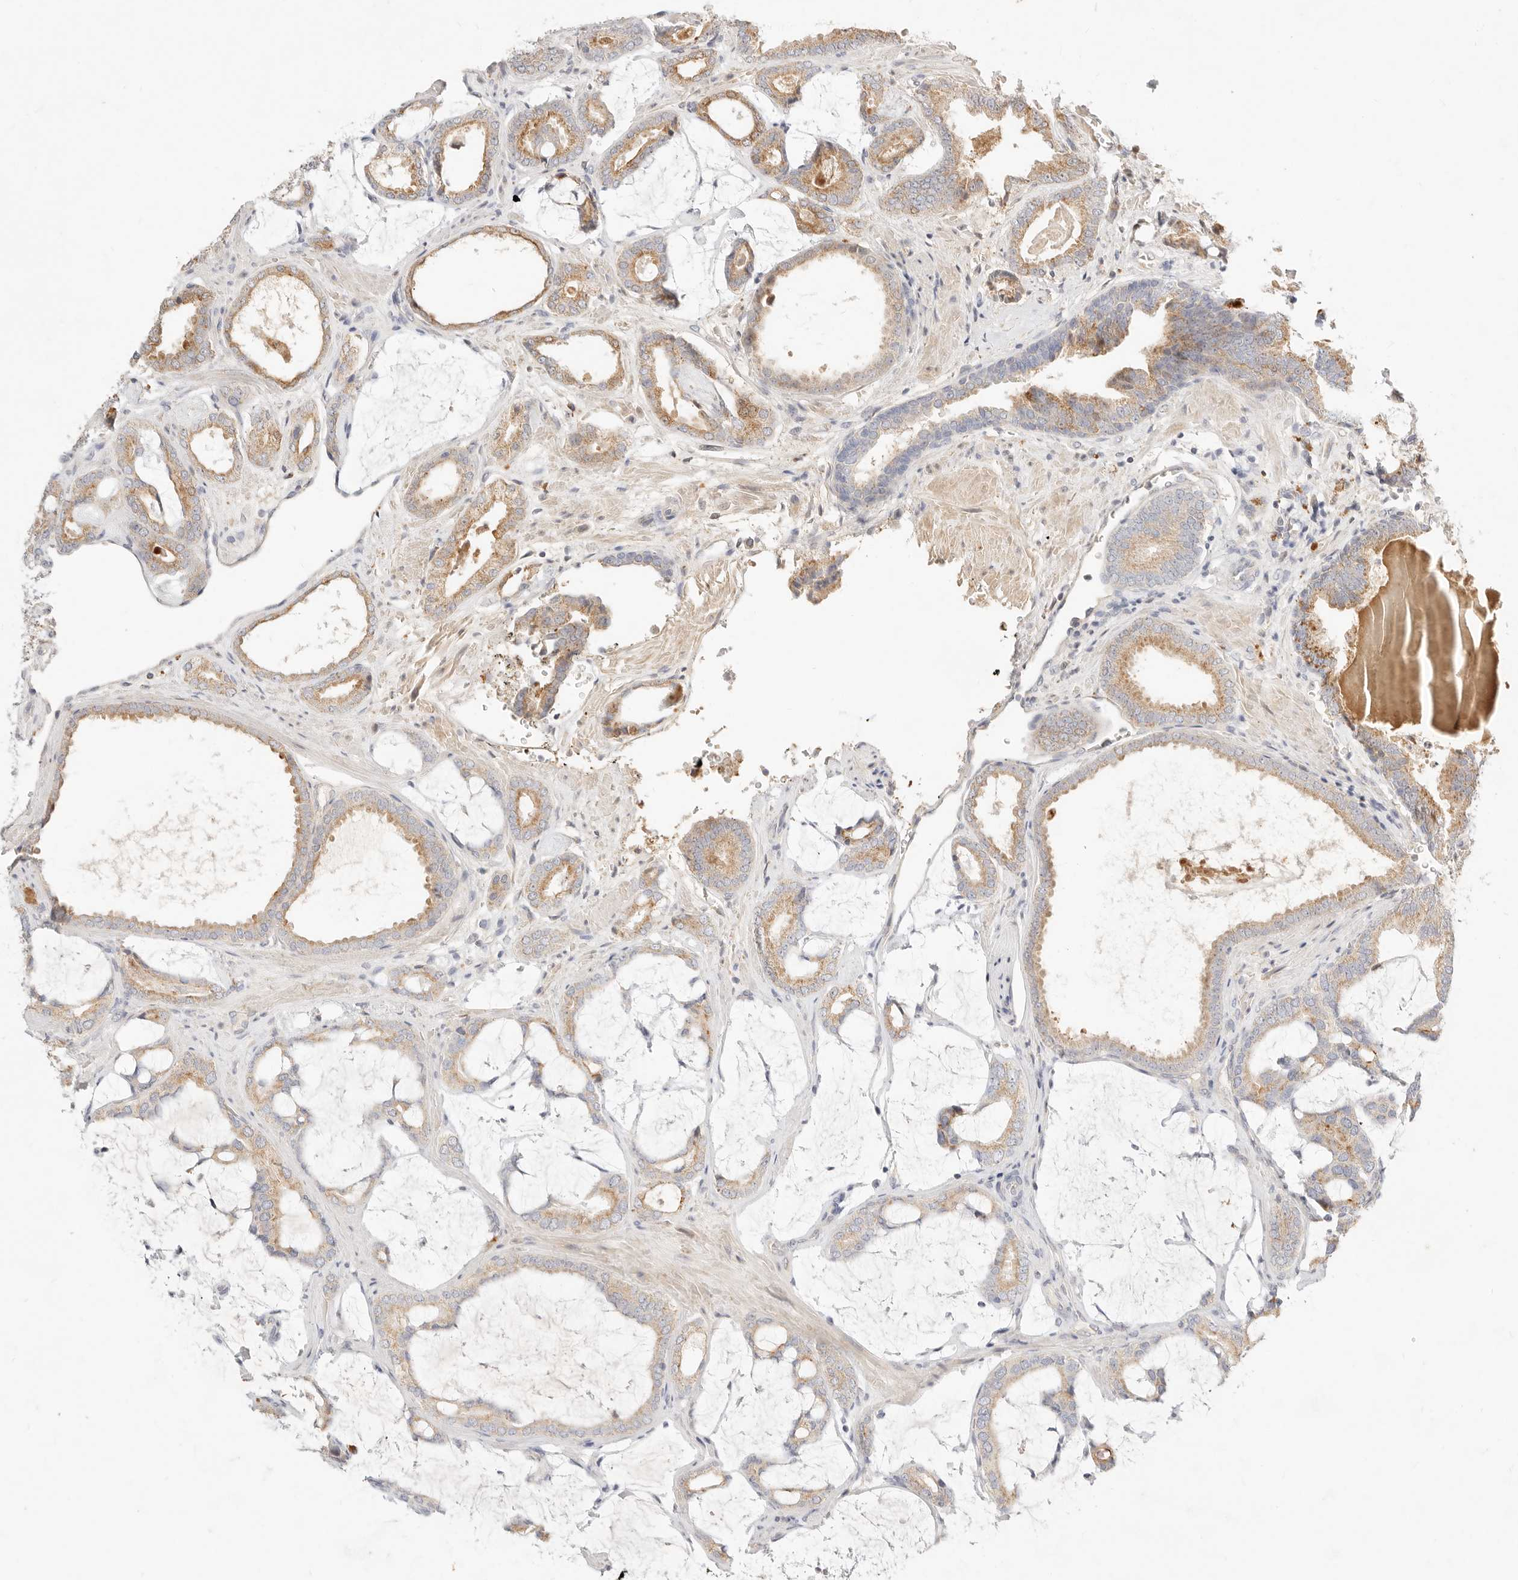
{"staining": {"intensity": "moderate", "quantity": "25%-75%", "location": "cytoplasmic/membranous"}, "tissue": "prostate cancer", "cell_type": "Tumor cells", "image_type": "cancer", "snomed": [{"axis": "morphology", "description": "Adenocarcinoma, Low grade"}, {"axis": "topography", "description": "Prostate"}], "caption": "Immunohistochemistry (IHC) micrograph of neoplastic tissue: low-grade adenocarcinoma (prostate) stained using IHC shows medium levels of moderate protein expression localized specifically in the cytoplasmic/membranous of tumor cells, appearing as a cytoplasmic/membranous brown color.", "gene": "ACOX1", "patient": {"sex": "male", "age": 71}}